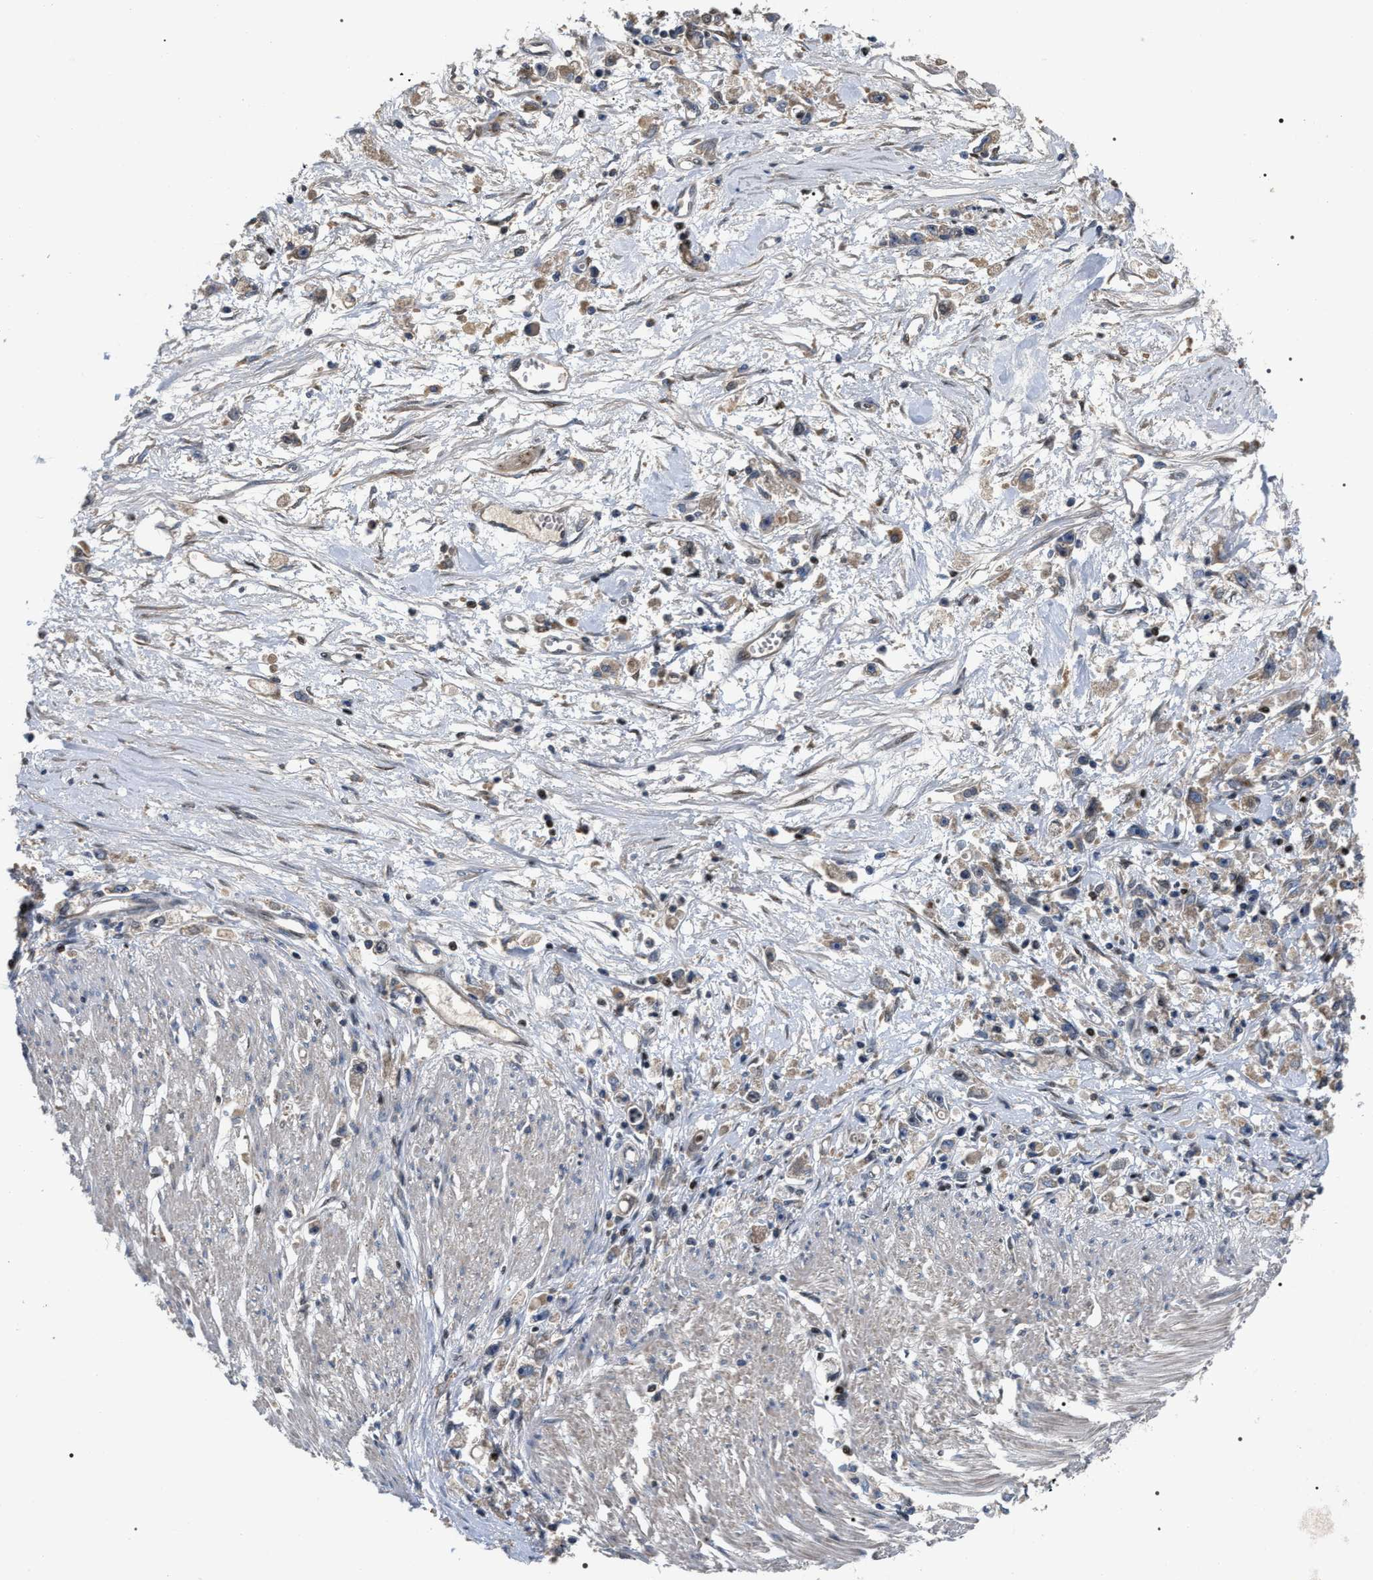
{"staining": {"intensity": "weak", "quantity": ">75%", "location": "cytoplasmic/membranous"}, "tissue": "stomach cancer", "cell_type": "Tumor cells", "image_type": "cancer", "snomed": [{"axis": "morphology", "description": "Adenocarcinoma, NOS"}, {"axis": "topography", "description": "Stomach"}], "caption": "Tumor cells reveal weak cytoplasmic/membranous positivity in approximately >75% of cells in stomach cancer (adenocarcinoma). The protein is stained brown, and the nuclei are stained in blue (DAB (3,3'-diaminobenzidine) IHC with brightfield microscopy, high magnification).", "gene": "C7orf25", "patient": {"sex": "female", "age": 59}}